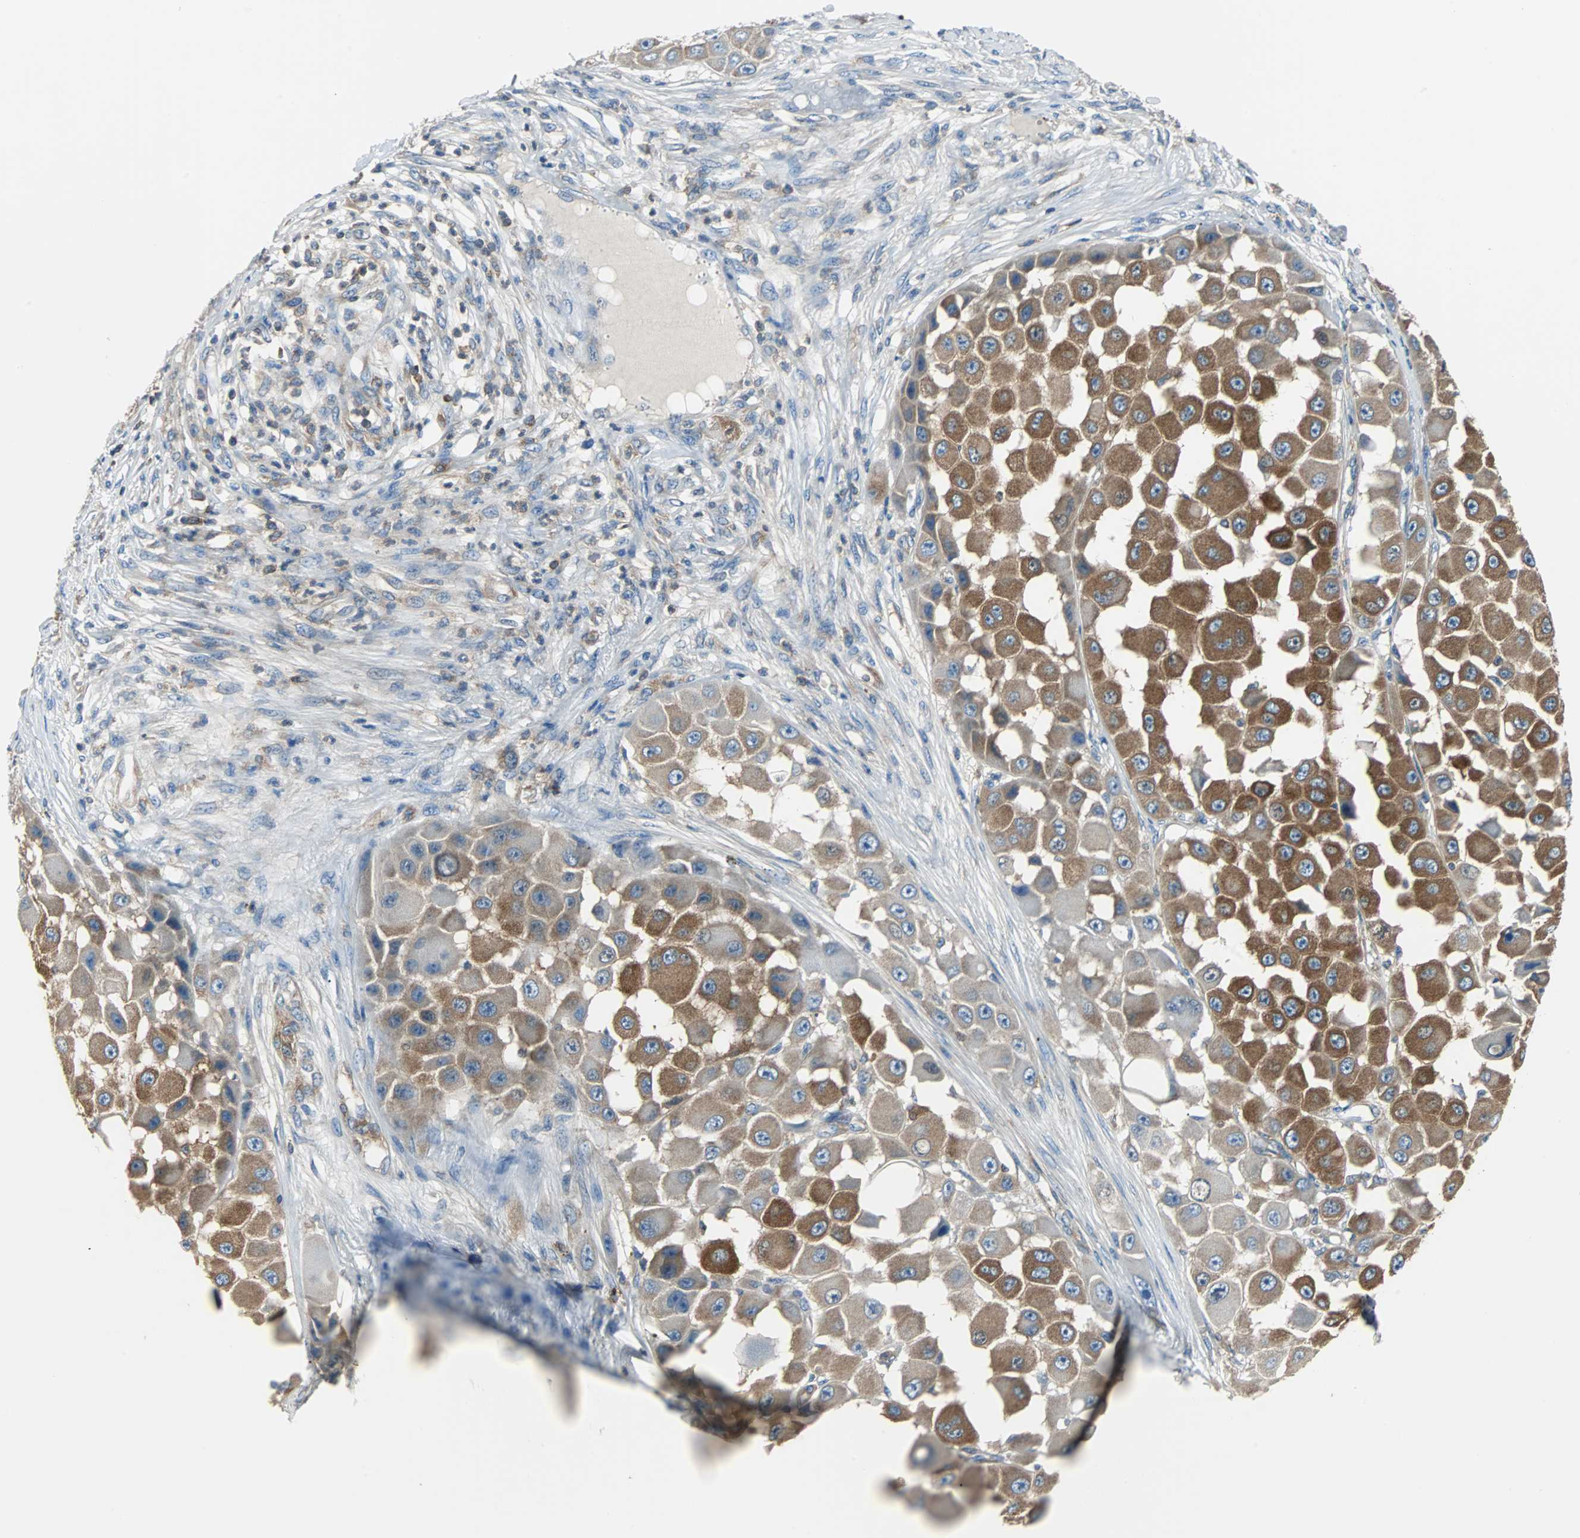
{"staining": {"intensity": "strong", "quantity": ">75%", "location": "cytoplasmic/membranous"}, "tissue": "melanoma", "cell_type": "Tumor cells", "image_type": "cancer", "snomed": [{"axis": "morphology", "description": "Malignant melanoma, NOS"}, {"axis": "topography", "description": "Skin"}], "caption": "Approximately >75% of tumor cells in human malignant melanoma display strong cytoplasmic/membranous protein expression as visualized by brown immunohistochemical staining.", "gene": "TSC22D4", "patient": {"sex": "female", "age": 81}}